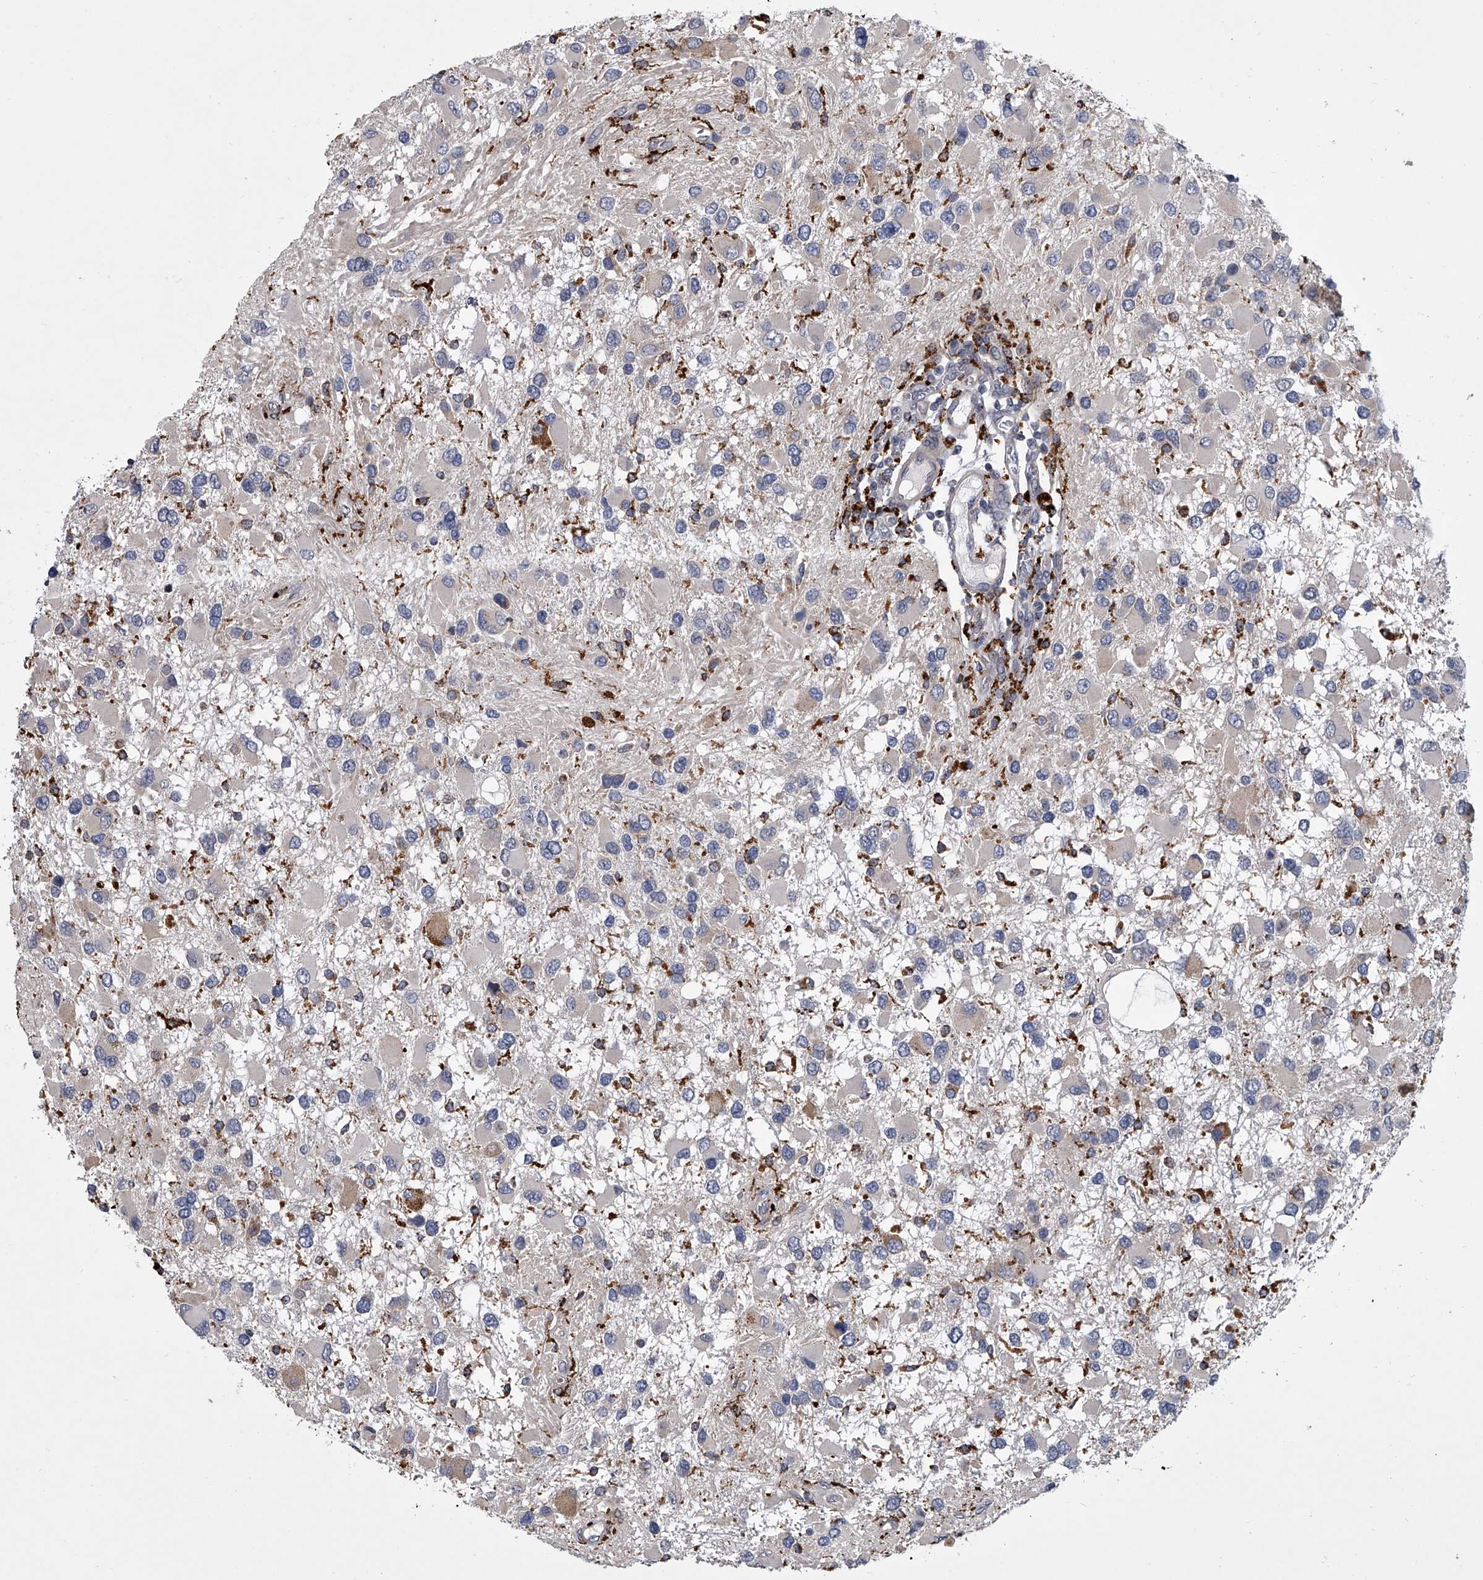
{"staining": {"intensity": "negative", "quantity": "none", "location": "none"}, "tissue": "glioma", "cell_type": "Tumor cells", "image_type": "cancer", "snomed": [{"axis": "morphology", "description": "Glioma, malignant, High grade"}, {"axis": "topography", "description": "Brain"}], "caption": "Human malignant high-grade glioma stained for a protein using IHC demonstrates no staining in tumor cells.", "gene": "TRIM8", "patient": {"sex": "male", "age": 53}}